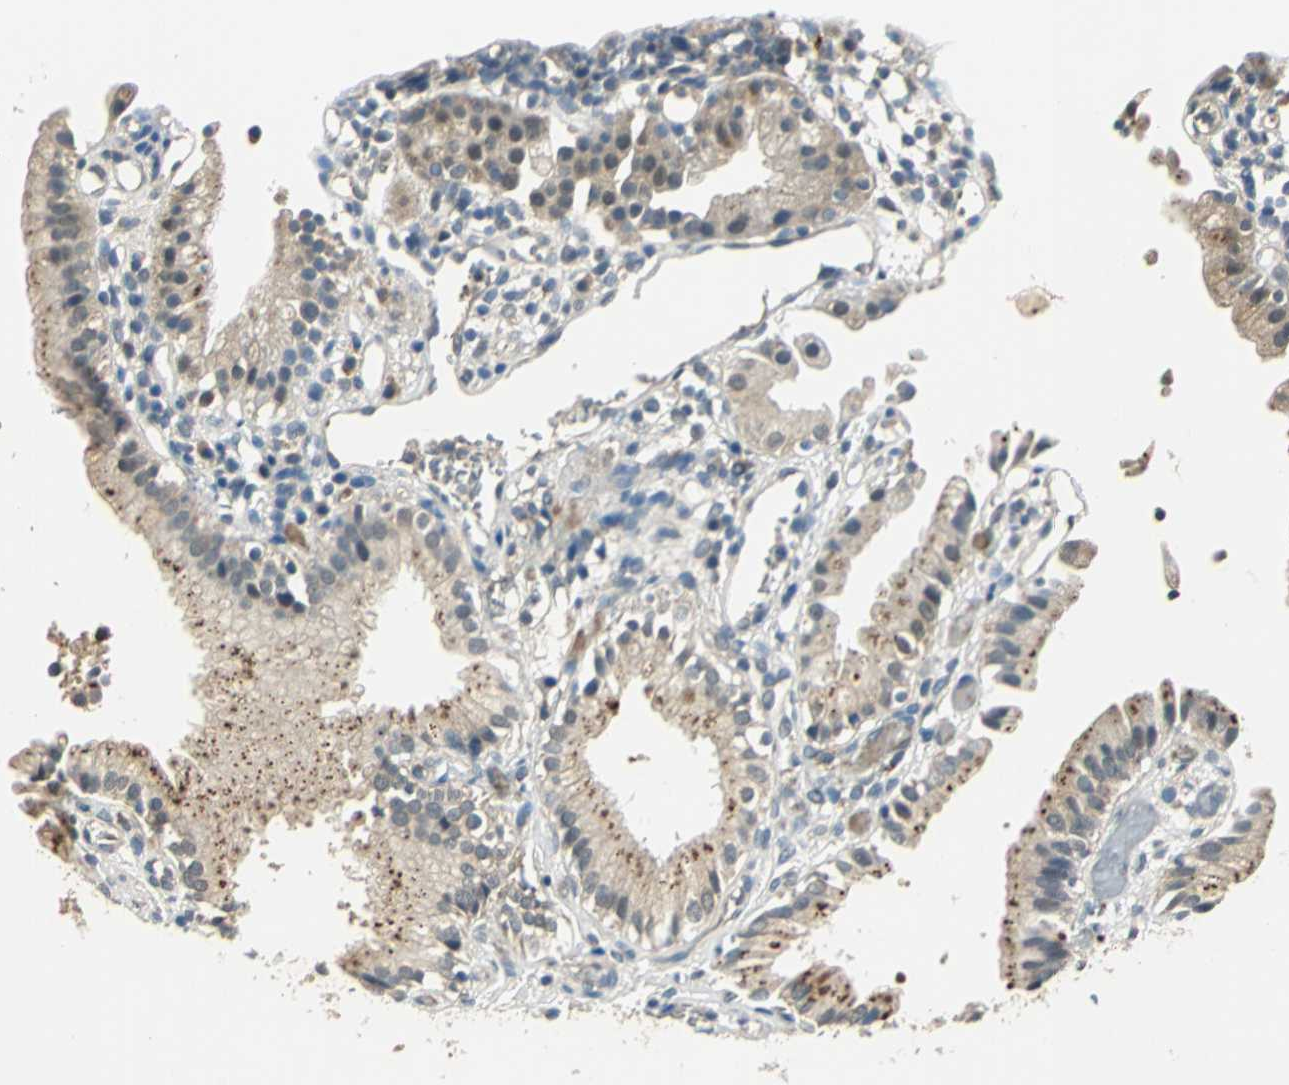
{"staining": {"intensity": "weak", "quantity": ">75%", "location": "cytoplasmic/membranous"}, "tissue": "gallbladder", "cell_type": "Glandular cells", "image_type": "normal", "snomed": [{"axis": "morphology", "description": "Normal tissue, NOS"}, {"axis": "topography", "description": "Gallbladder"}], "caption": "Gallbladder stained with immunohistochemistry (IHC) displays weak cytoplasmic/membranous staining in approximately >75% of glandular cells.", "gene": "NIT1", "patient": {"sex": "male", "age": 65}}